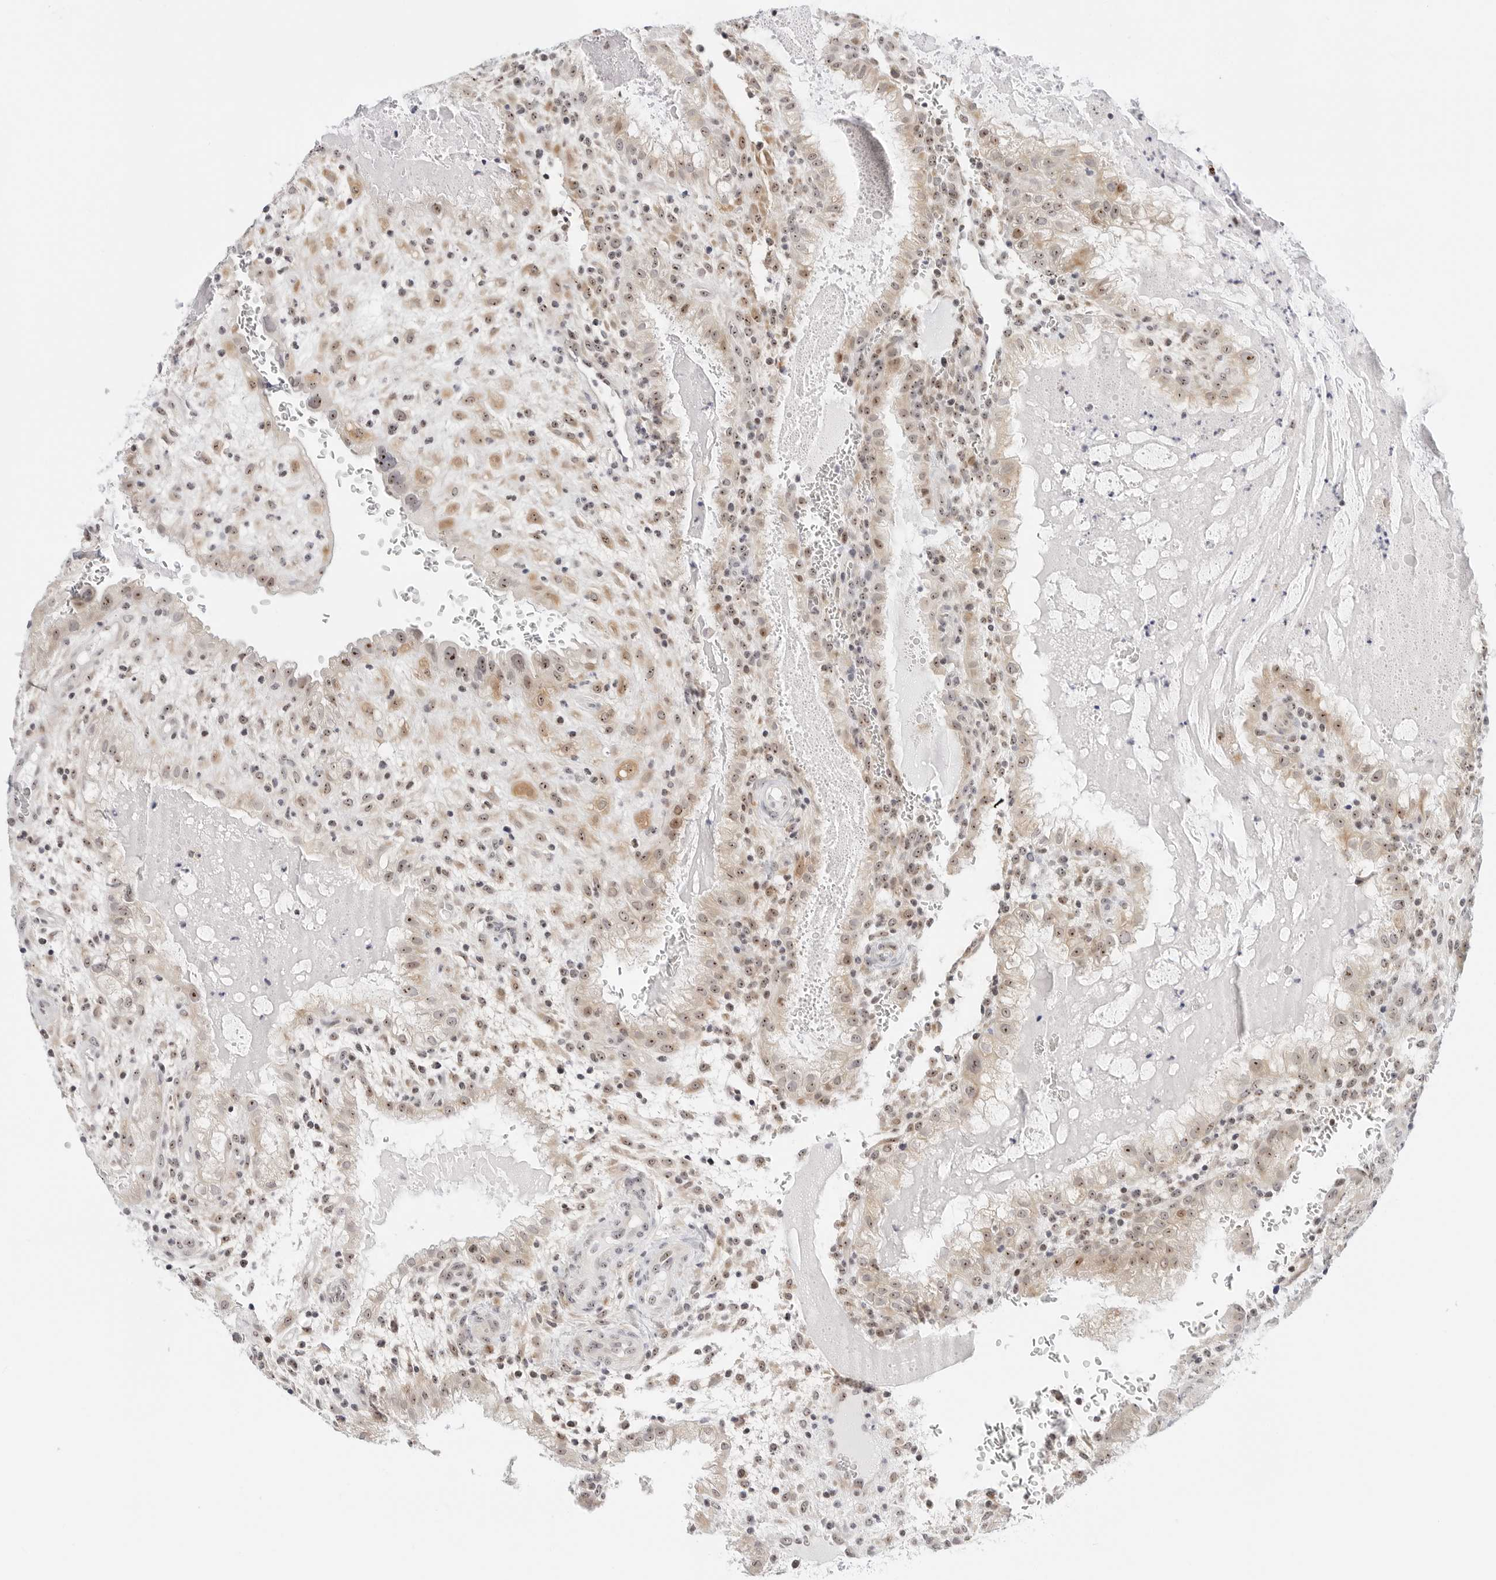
{"staining": {"intensity": "moderate", "quantity": ">75%", "location": "cytoplasmic/membranous,nuclear"}, "tissue": "placenta", "cell_type": "Decidual cells", "image_type": "normal", "snomed": [{"axis": "morphology", "description": "Normal tissue, NOS"}, {"axis": "topography", "description": "Placenta"}], "caption": "Immunohistochemical staining of normal placenta reveals medium levels of moderate cytoplasmic/membranous,nuclear positivity in about >75% of decidual cells. (Brightfield microscopy of DAB IHC at high magnification).", "gene": "RIMKLA", "patient": {"sex": "female", "age": 35}}